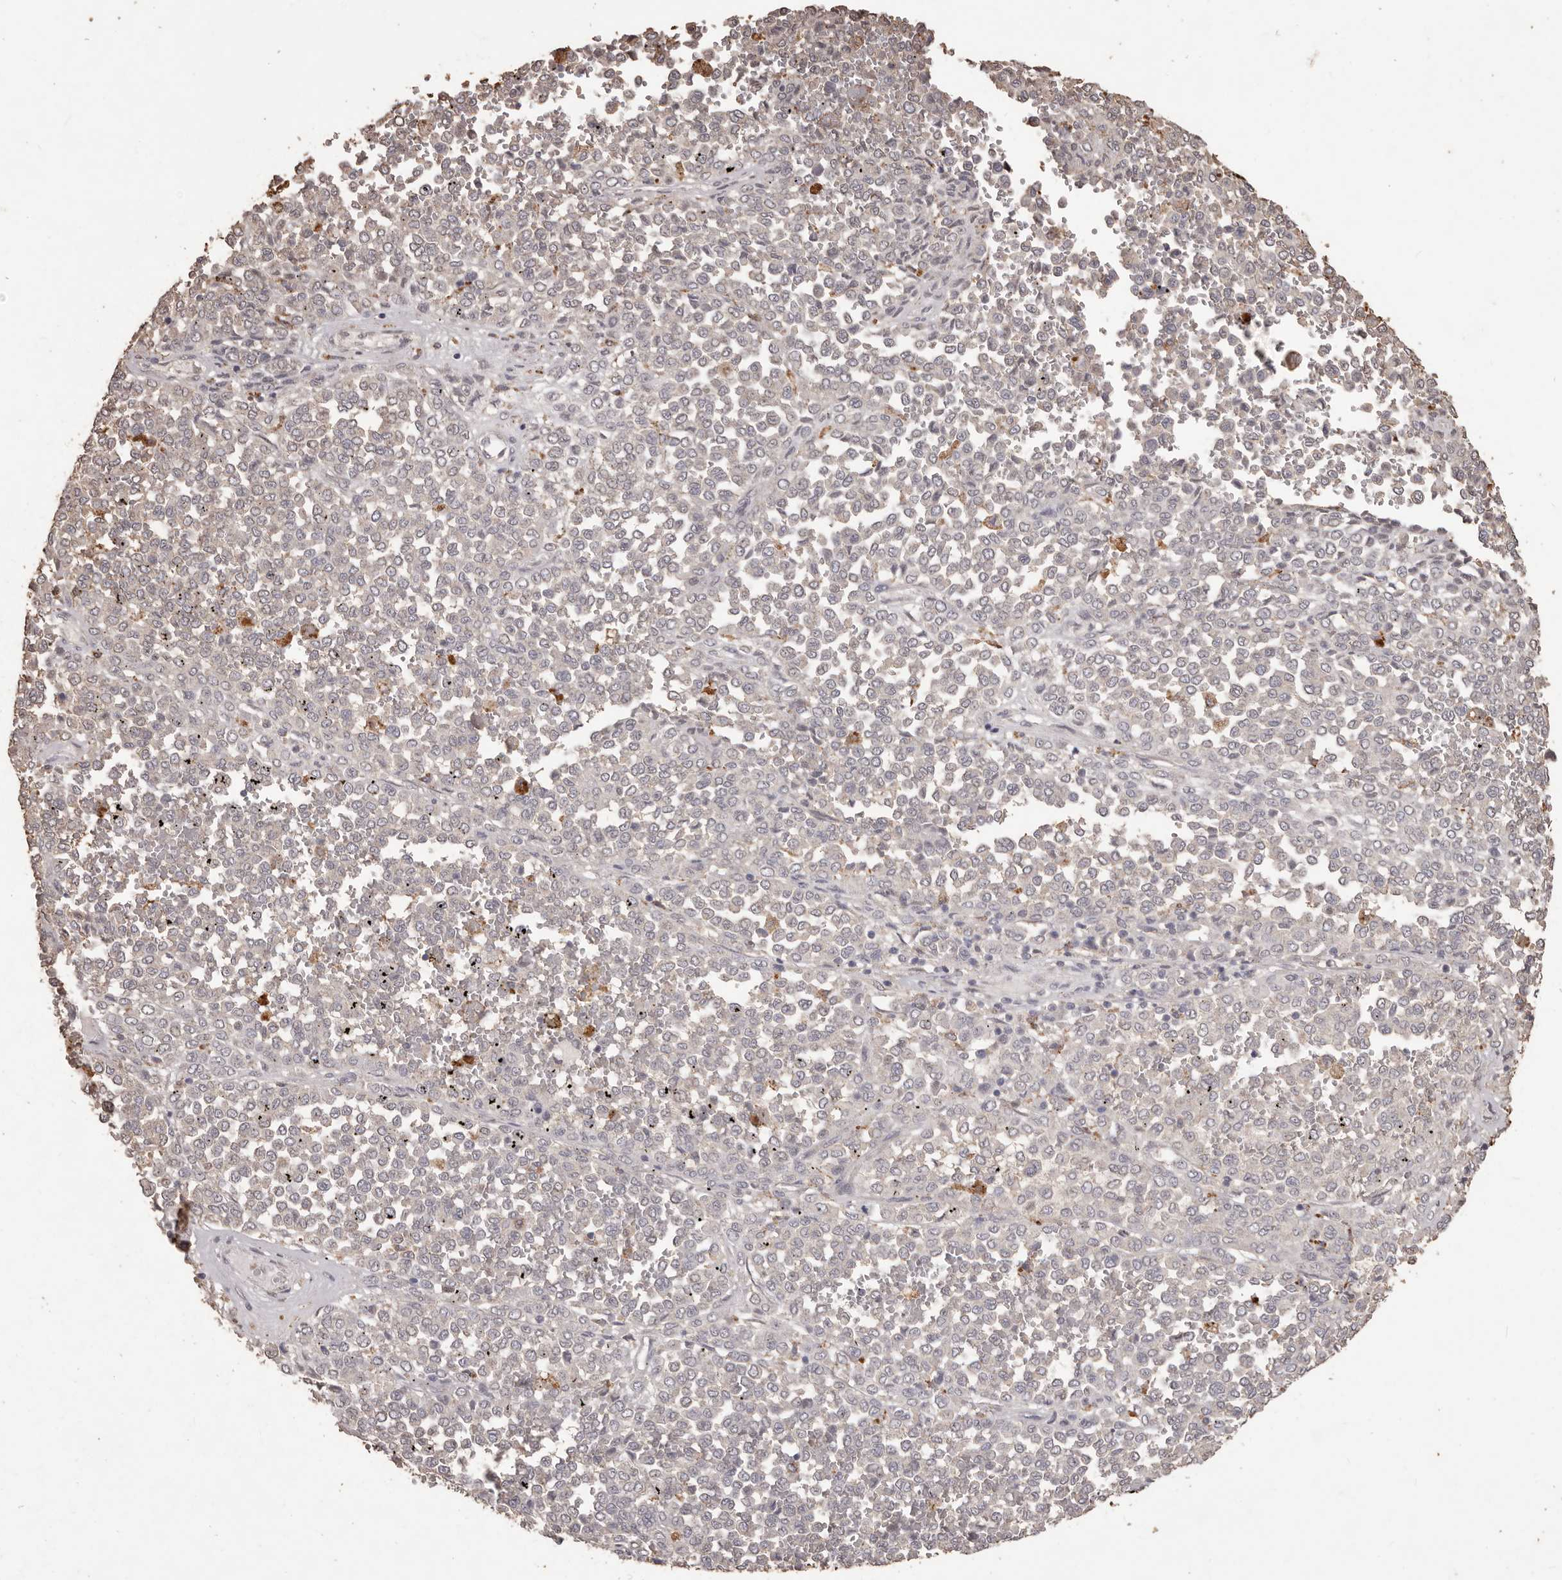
{"staining": {"intensity": "weak", "quantity": "25%-75%", "location": "cytoplasmic/membranous"}, "tissue": "melanoma", "cell_type": "Tumor cells", "image_type": "cancer", "snomed": [{"axis": "morphology", "description": "Malignant melanoma, Metastatic site"}, {"axis": "topography", "description": "Pancreas"}], "caption": "Immunohistochemistry (IHC) staining of malignant melanoma (metastatic site), which shows low levels of weak cytoplasmic/membranous positivity in approximately 25%-75% of tumor cells indicating weak cytoplasmic/membranous protein staining. The staining was performed using DAB (brown) for protein detection and nuclei were counterstained in hematoxylin (blue).", "gene": "PRSS27", "patient": {"sex": "female", "age": 30}}